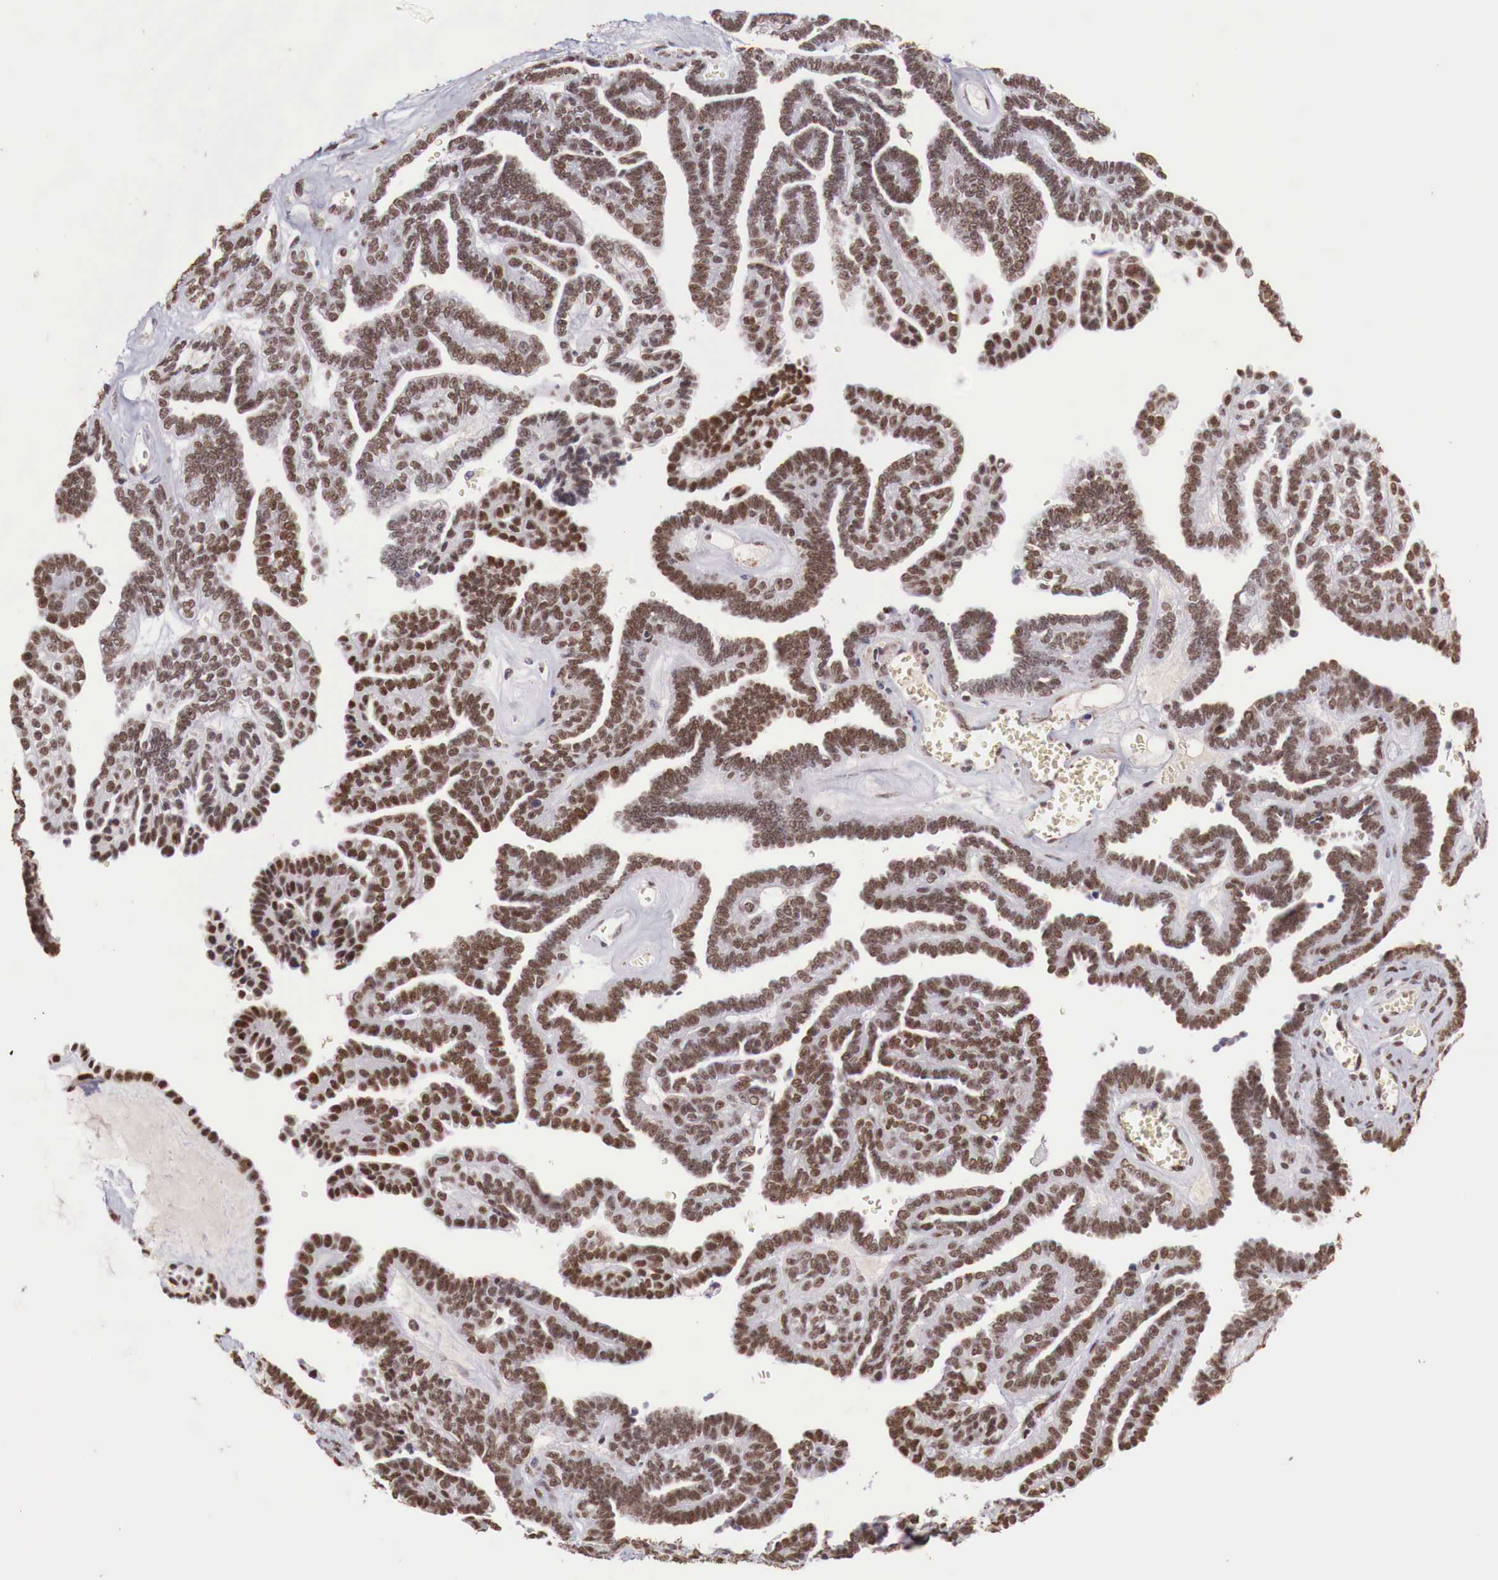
{"staining": {"intensity": "strong", "quantity": ">75%", "location": "nuclear"}, "tissue": "ovarian cancer", "cell_type": "Tumor cells", "image_type": "cancer", "snomed": [{"axis": "morphology", "description": "Cystadenocarcinoma, serous, NOS"}, {"axis": "topography", "description": "Ovary"}], "caption": "Ovarian serous cystadenocarcinoma was stained to show a protein in brown. There is high levels of strong nuclear staining in about >75% of tumor cells. Immunohistochemistry (ihc) stains the protein in brown and the nuclei are stained blue.", "gene": "FOXP2", "patient": {"sex": "female", "age": 71}}